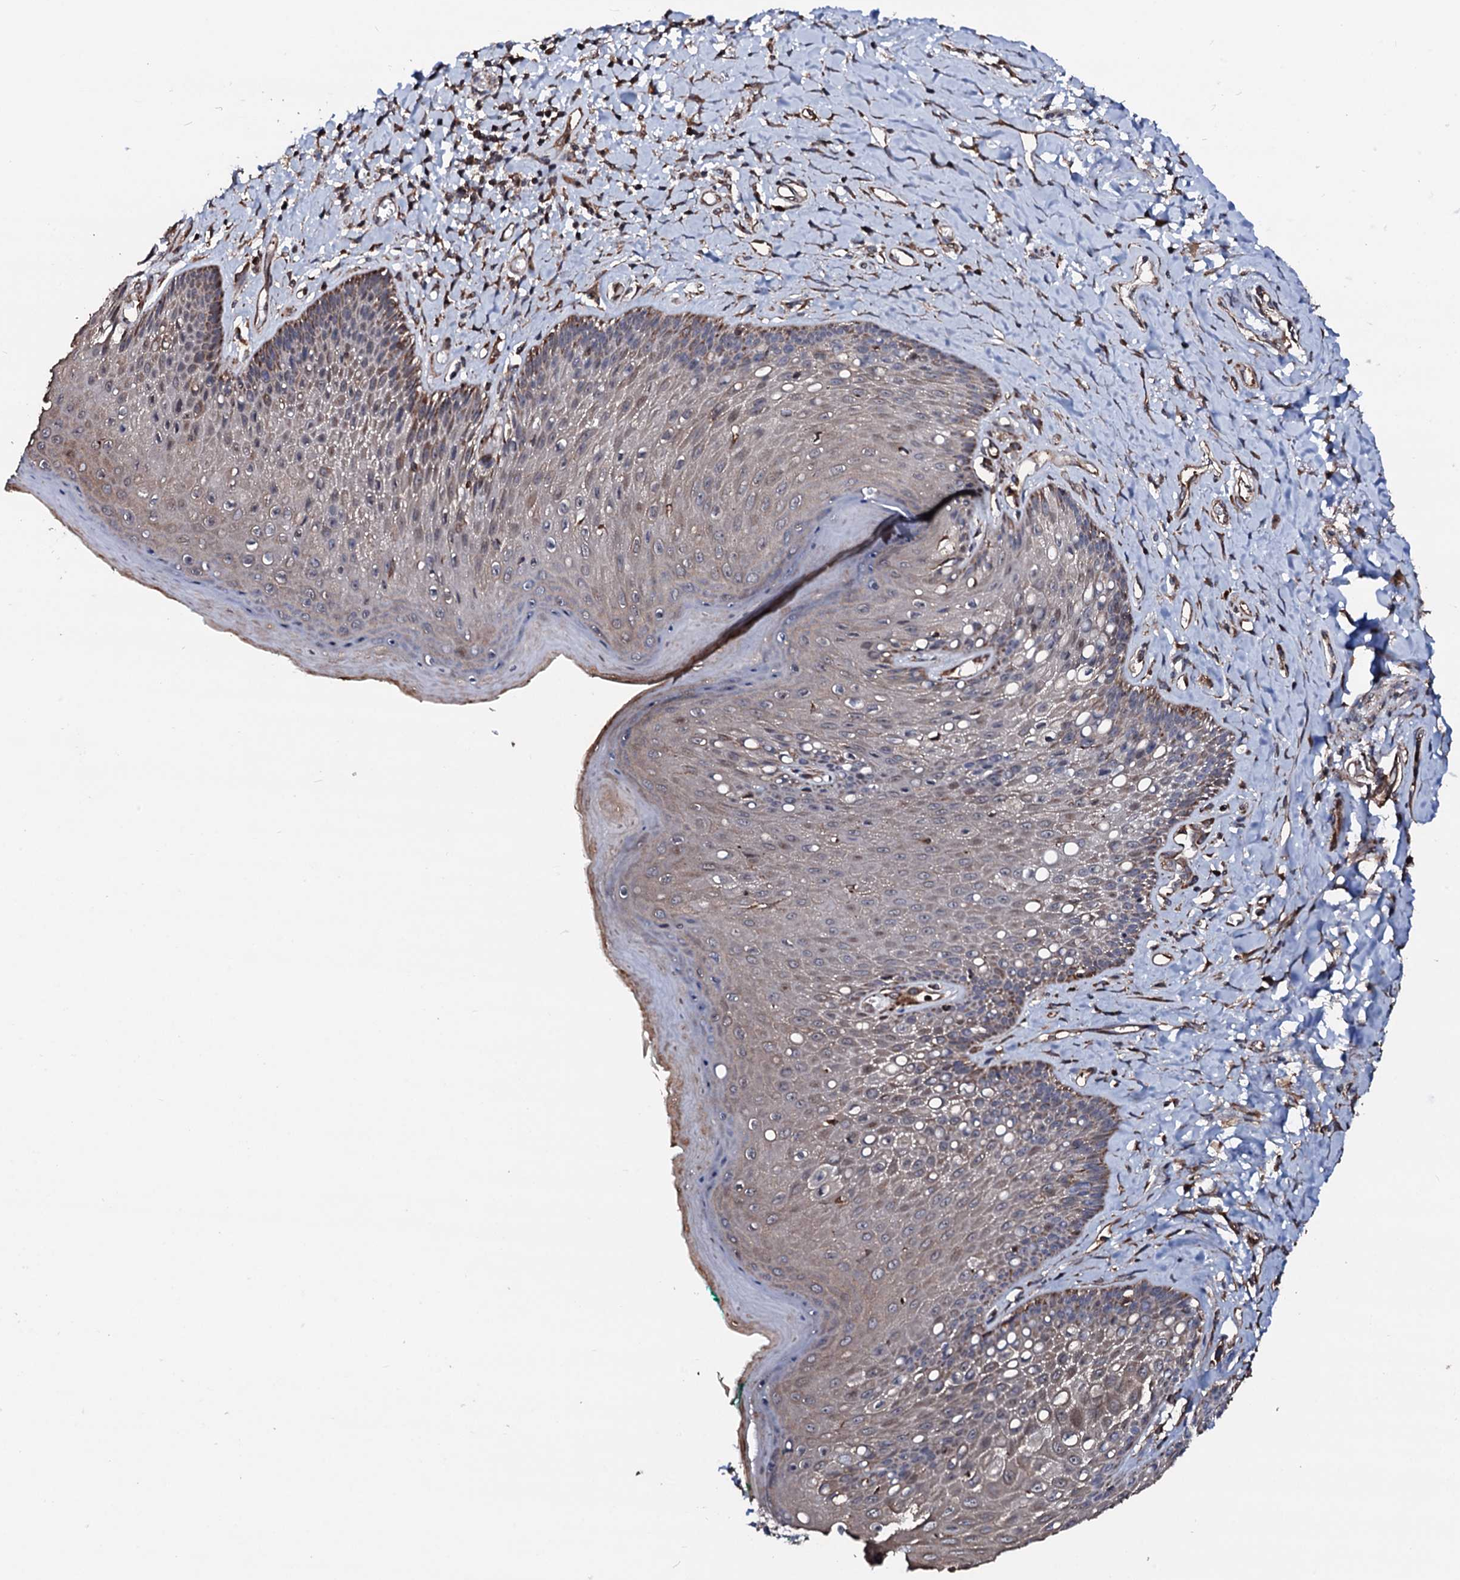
{"staining": {"intensity": "moderate", "quantity": "25%-75%", "location": "cytoplasmic/membranous"}, "tissue": "skin", "cell_type": "Epidermal cells", "image_type": "normal", "snomed": [{"axis": "morphology", "description": "Normal tissue, NOS"}, {"axis": "topography", "description": "Anal"}], "caption": "Protein positivity by IHC displays moderate cytoplasmic/membranous staining in about 25%-75% of epidermal cells in normal skin.", "gene": "ENSG00000256591", "patient": {"sex": "male", "age": 78}}